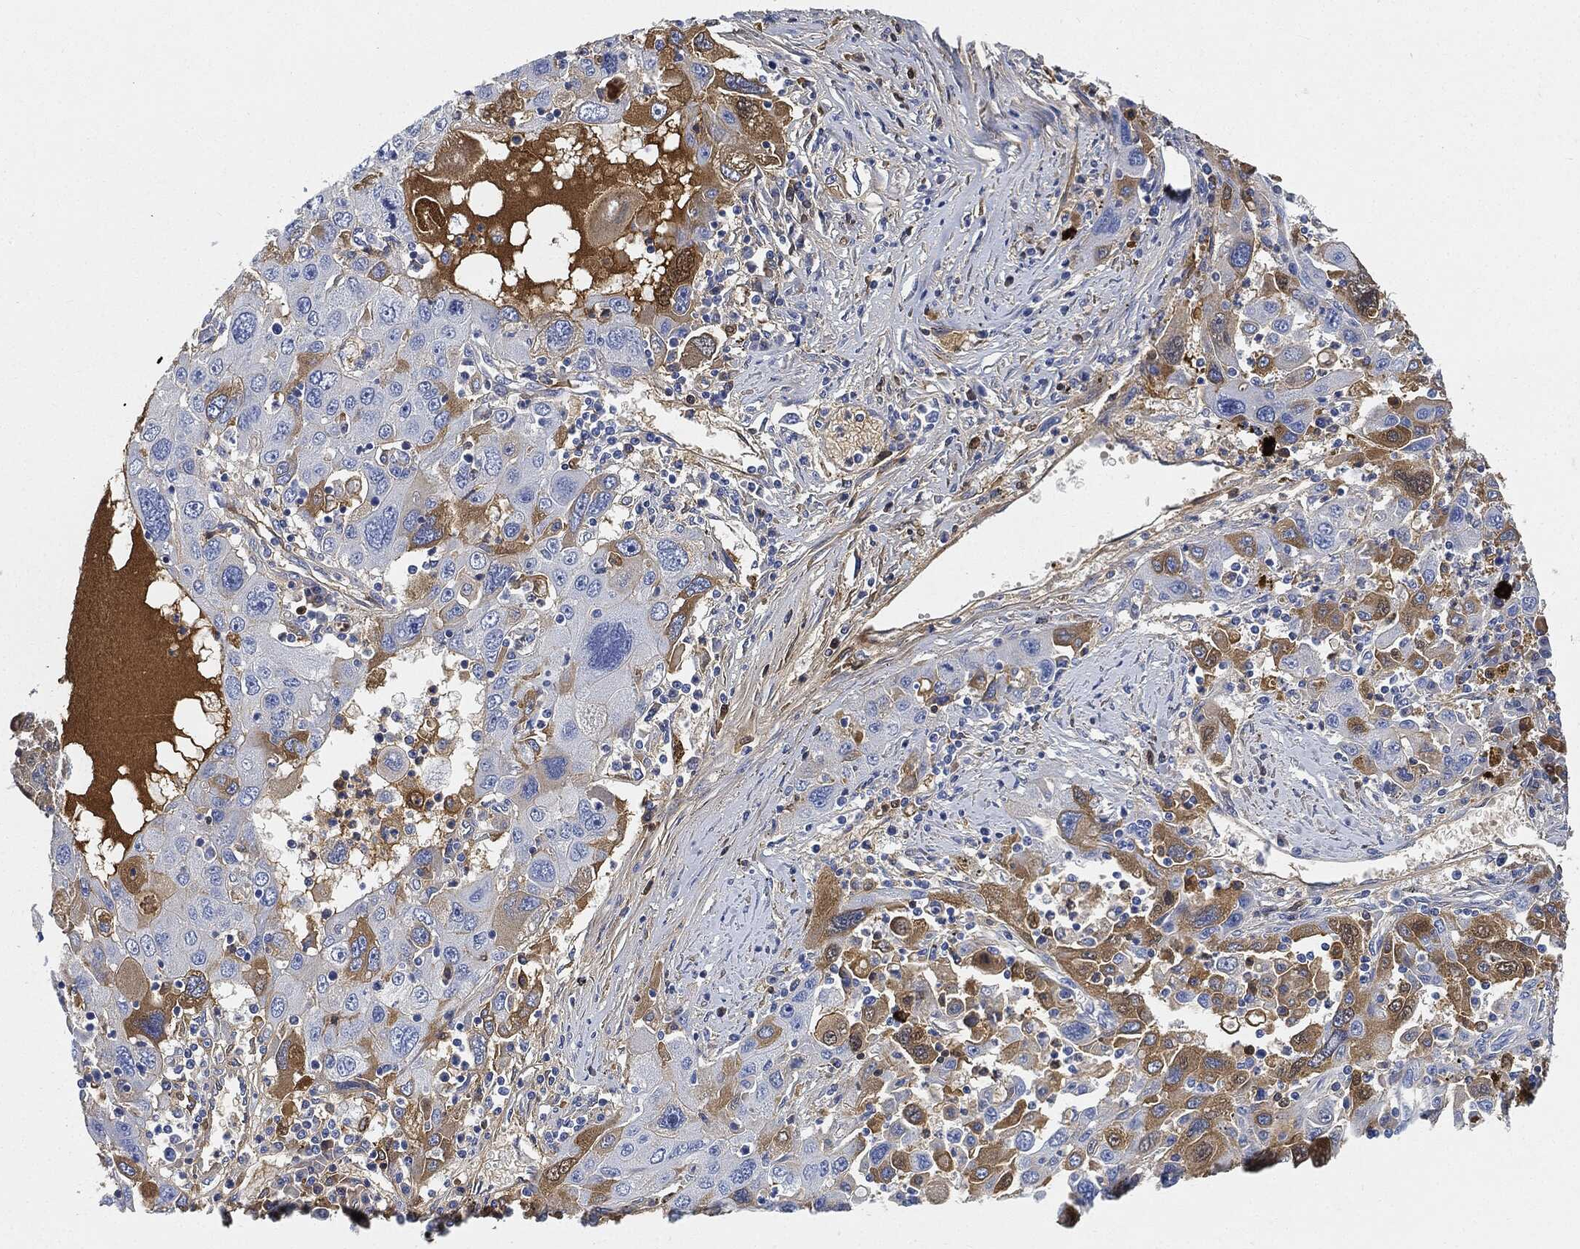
{"staining": {"intensity": "moderate", "quantity": "25%-75%", "location": "cytoplasmic/membranous"}, "tissue": "stomach cancer", "cell_type": "Tumor cells", "image_type": "cancer", "snomed": [{"axis": "morphology", "description": "Adenocarcinoma, NOS"}, {"axis": "topography", "description": "Stomach"}], "caption": "A high-resolution image shows IHC staining of stomach adenocarcinoma, which shows moderate cytoplasmic/membranous positivity in approximately 25%-75% of tumor cells.", "gene": "IGLV6-57", "patient": {"sex": "male", "age": 56}}